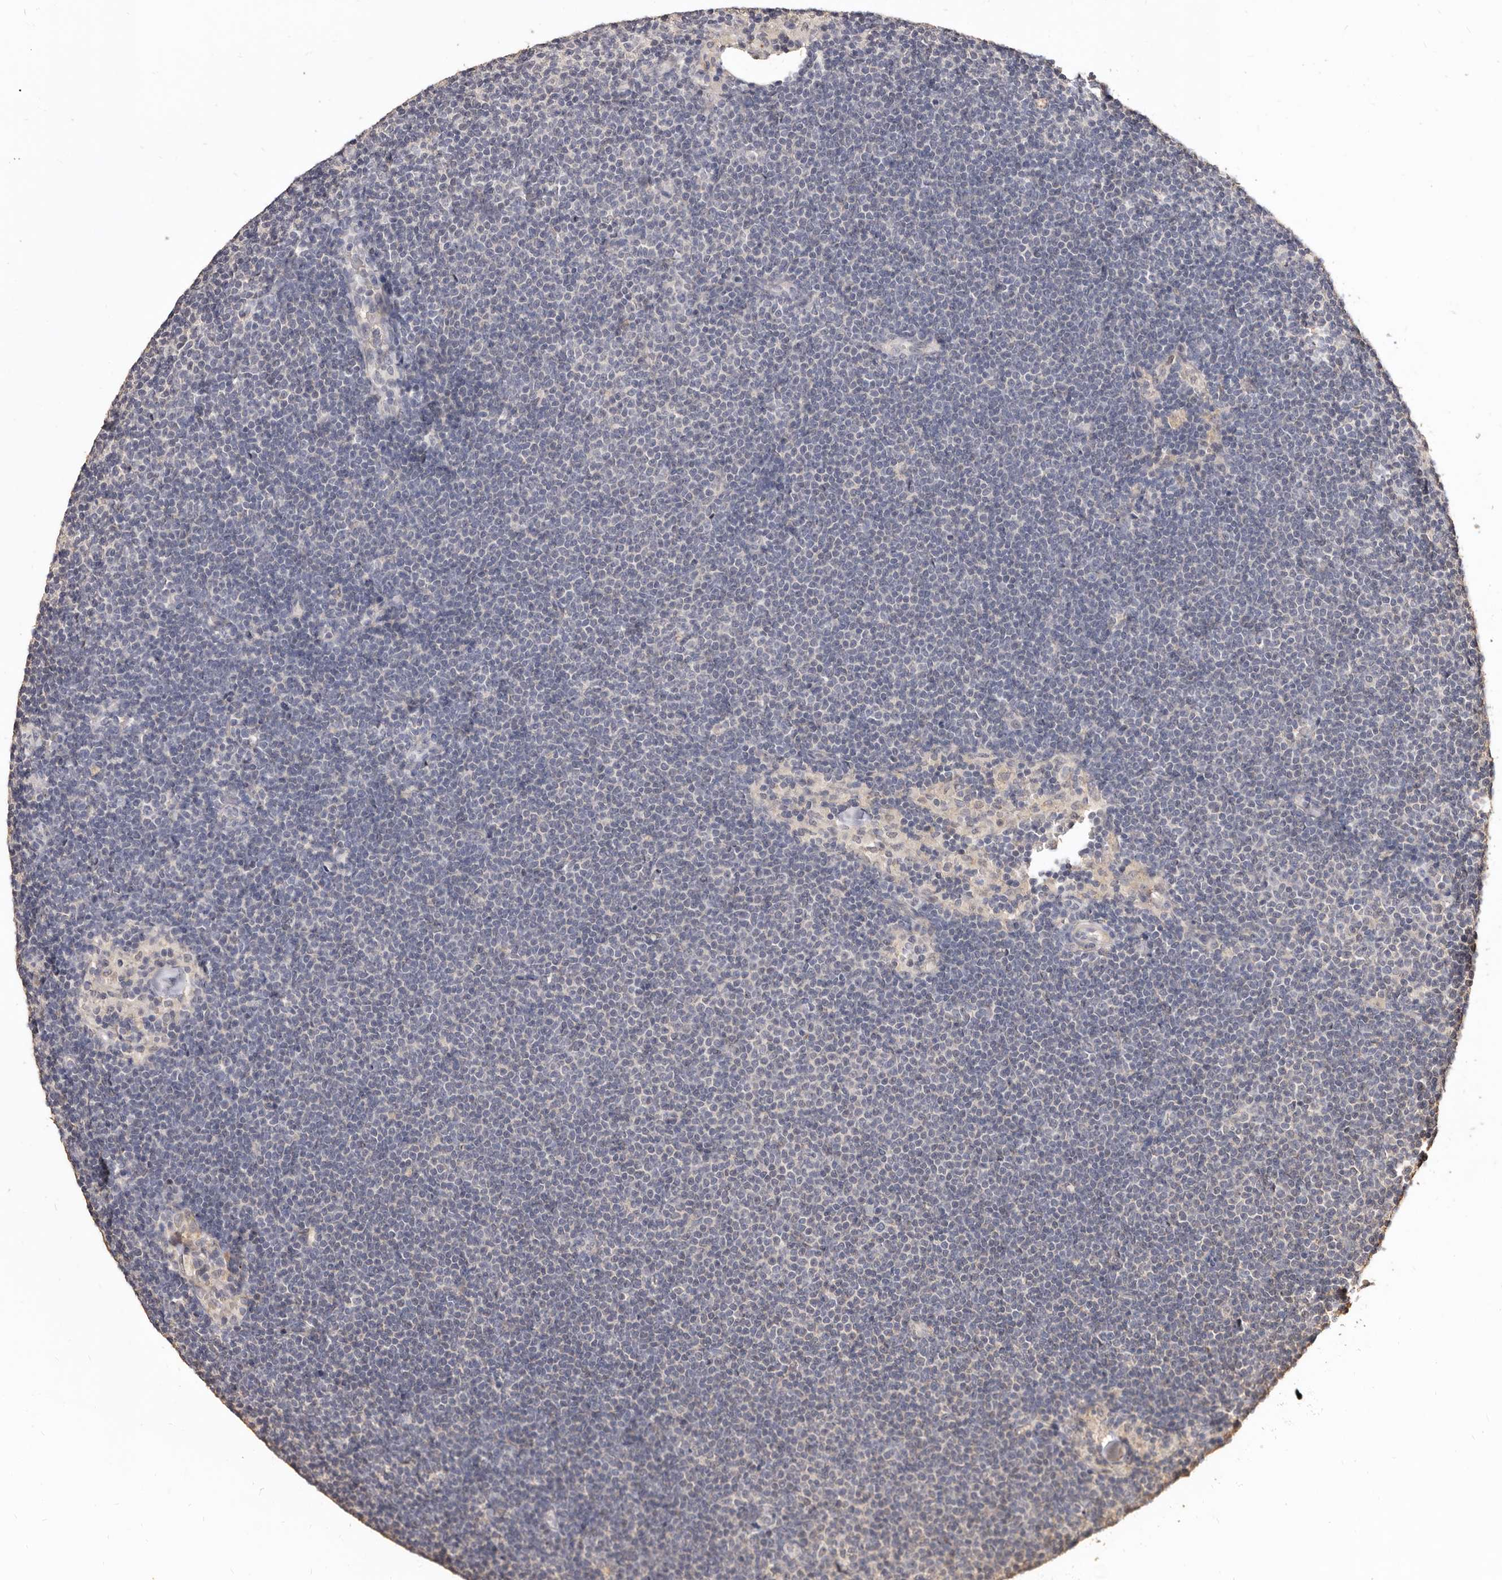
{"staining": {"intensity": "negative", "quantity": "none", "location": "none"}, "tissue": "lymphoma", "cell_type": "Tumor cells", "image_type": "cancer", "snomed": [{"axis": "morphology", "description": "Malignant lymphoma, non-Hodgkin's type, Low grade"}, {"axis": "topography", "description": "Lymph node"}], "caption": "This is a photomicrograph of immunohistochemistry staining of malignant lymphoma, non-Hodgkin's type (low-grade), which shows no staining in tumor cells. (Immunohistochemistry, brightfield microscopy, high magnification).", "gene": "INAVA", "patient": {"sex": "female", "age": 53}}